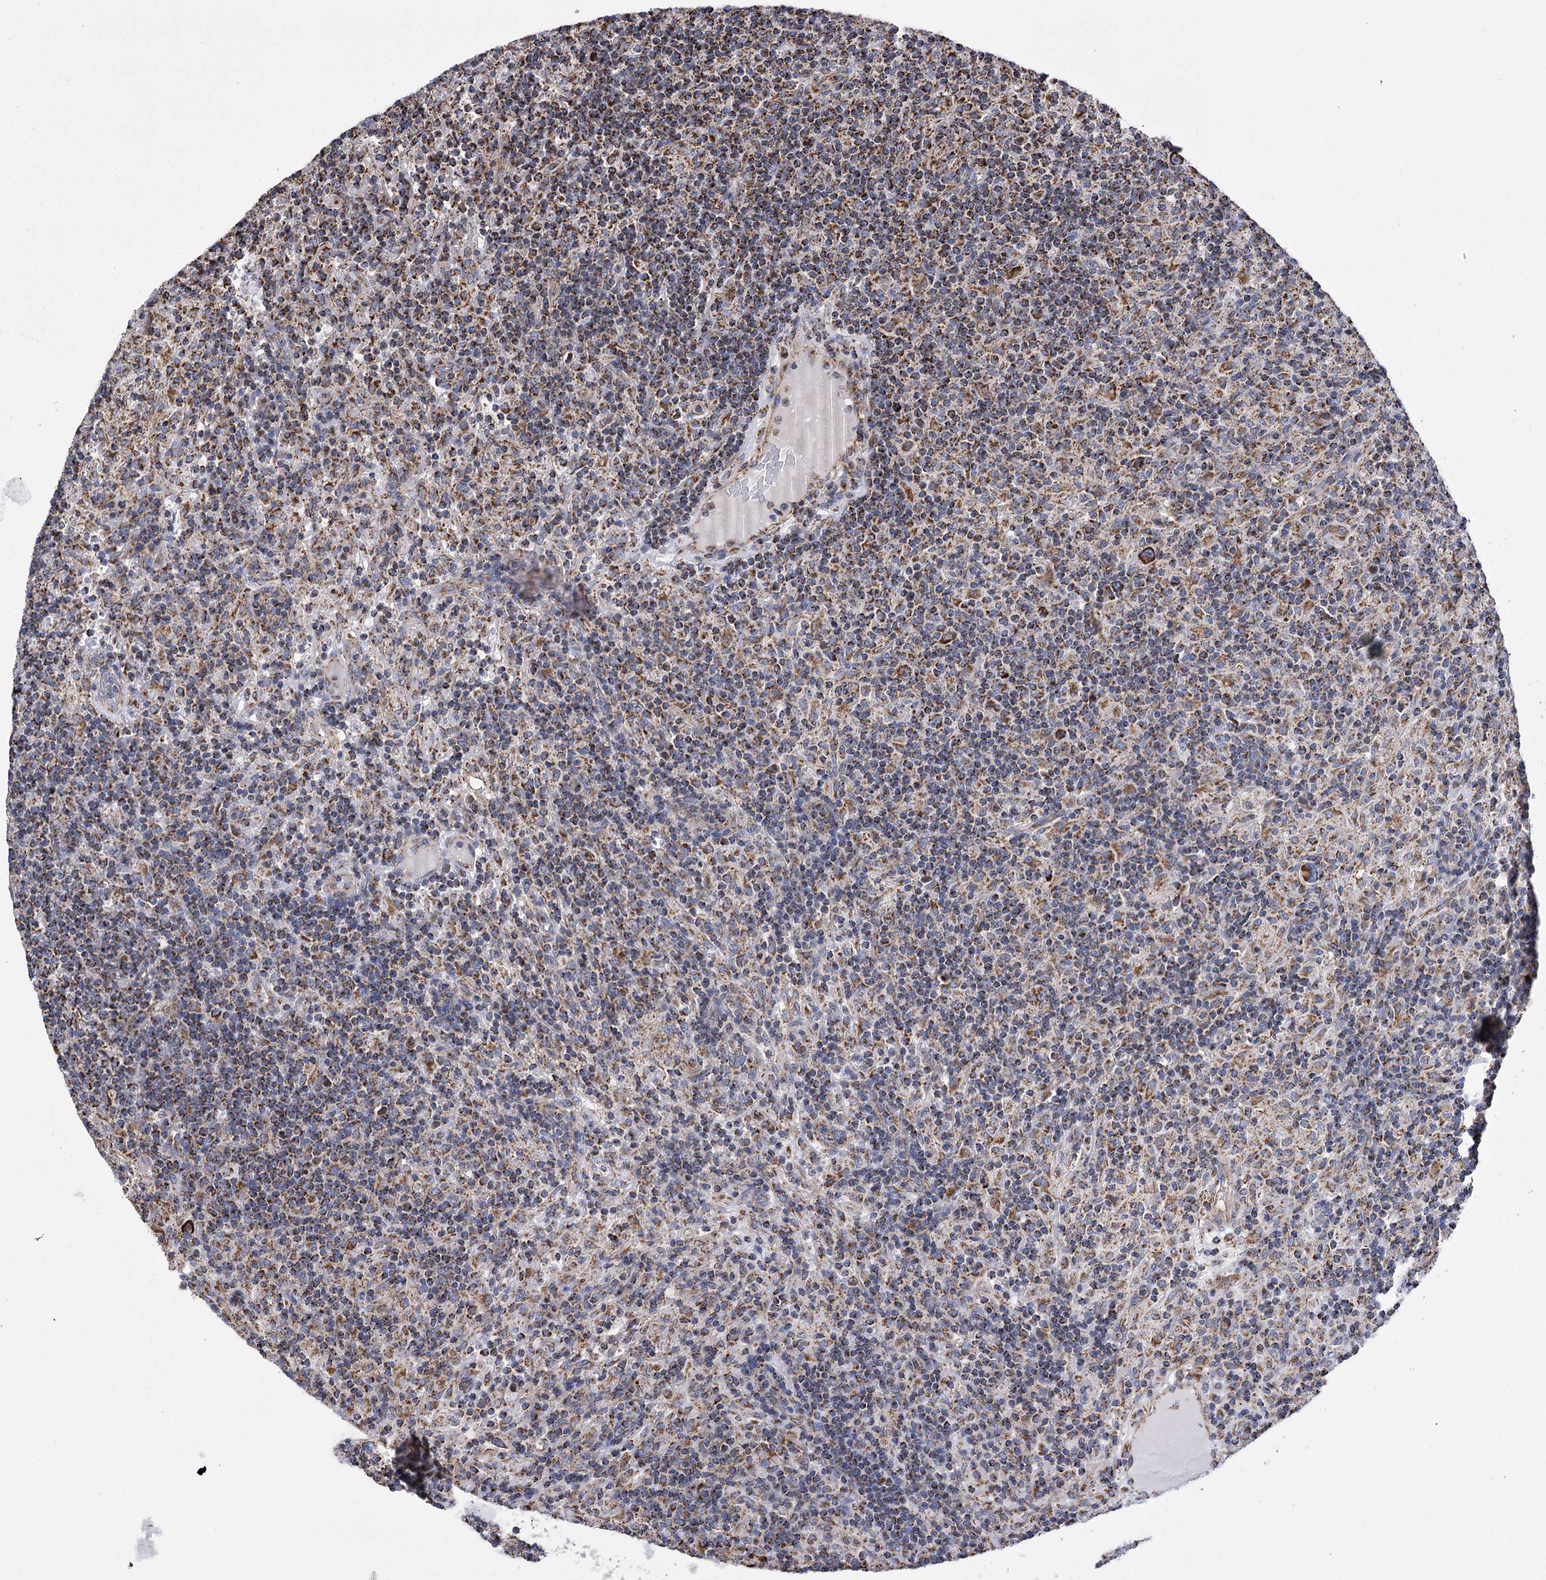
{"staining": {"intensity": "strong", "quantity": ">75%", "location": "cytoplasmic/membranous"}, "tissue": "lymphoma", "cell_type": "Tumor cells", "image_type": "cancer", "snomed": [{"axis": "morphology", "description": "Hodgkin's disease, NOS"}, {"axis": "topography", "description": "Lymph node"}], "caption": "Immunohistochemistry (IHC) image of Hodgkin's disease stained for a protein (brown), which exhibits high levels of strong cytoplasmic/membranous expression in about >75% of tumor cells.", "gene": "CCDC73", "patient": {"sex": "male", "age": 70}}